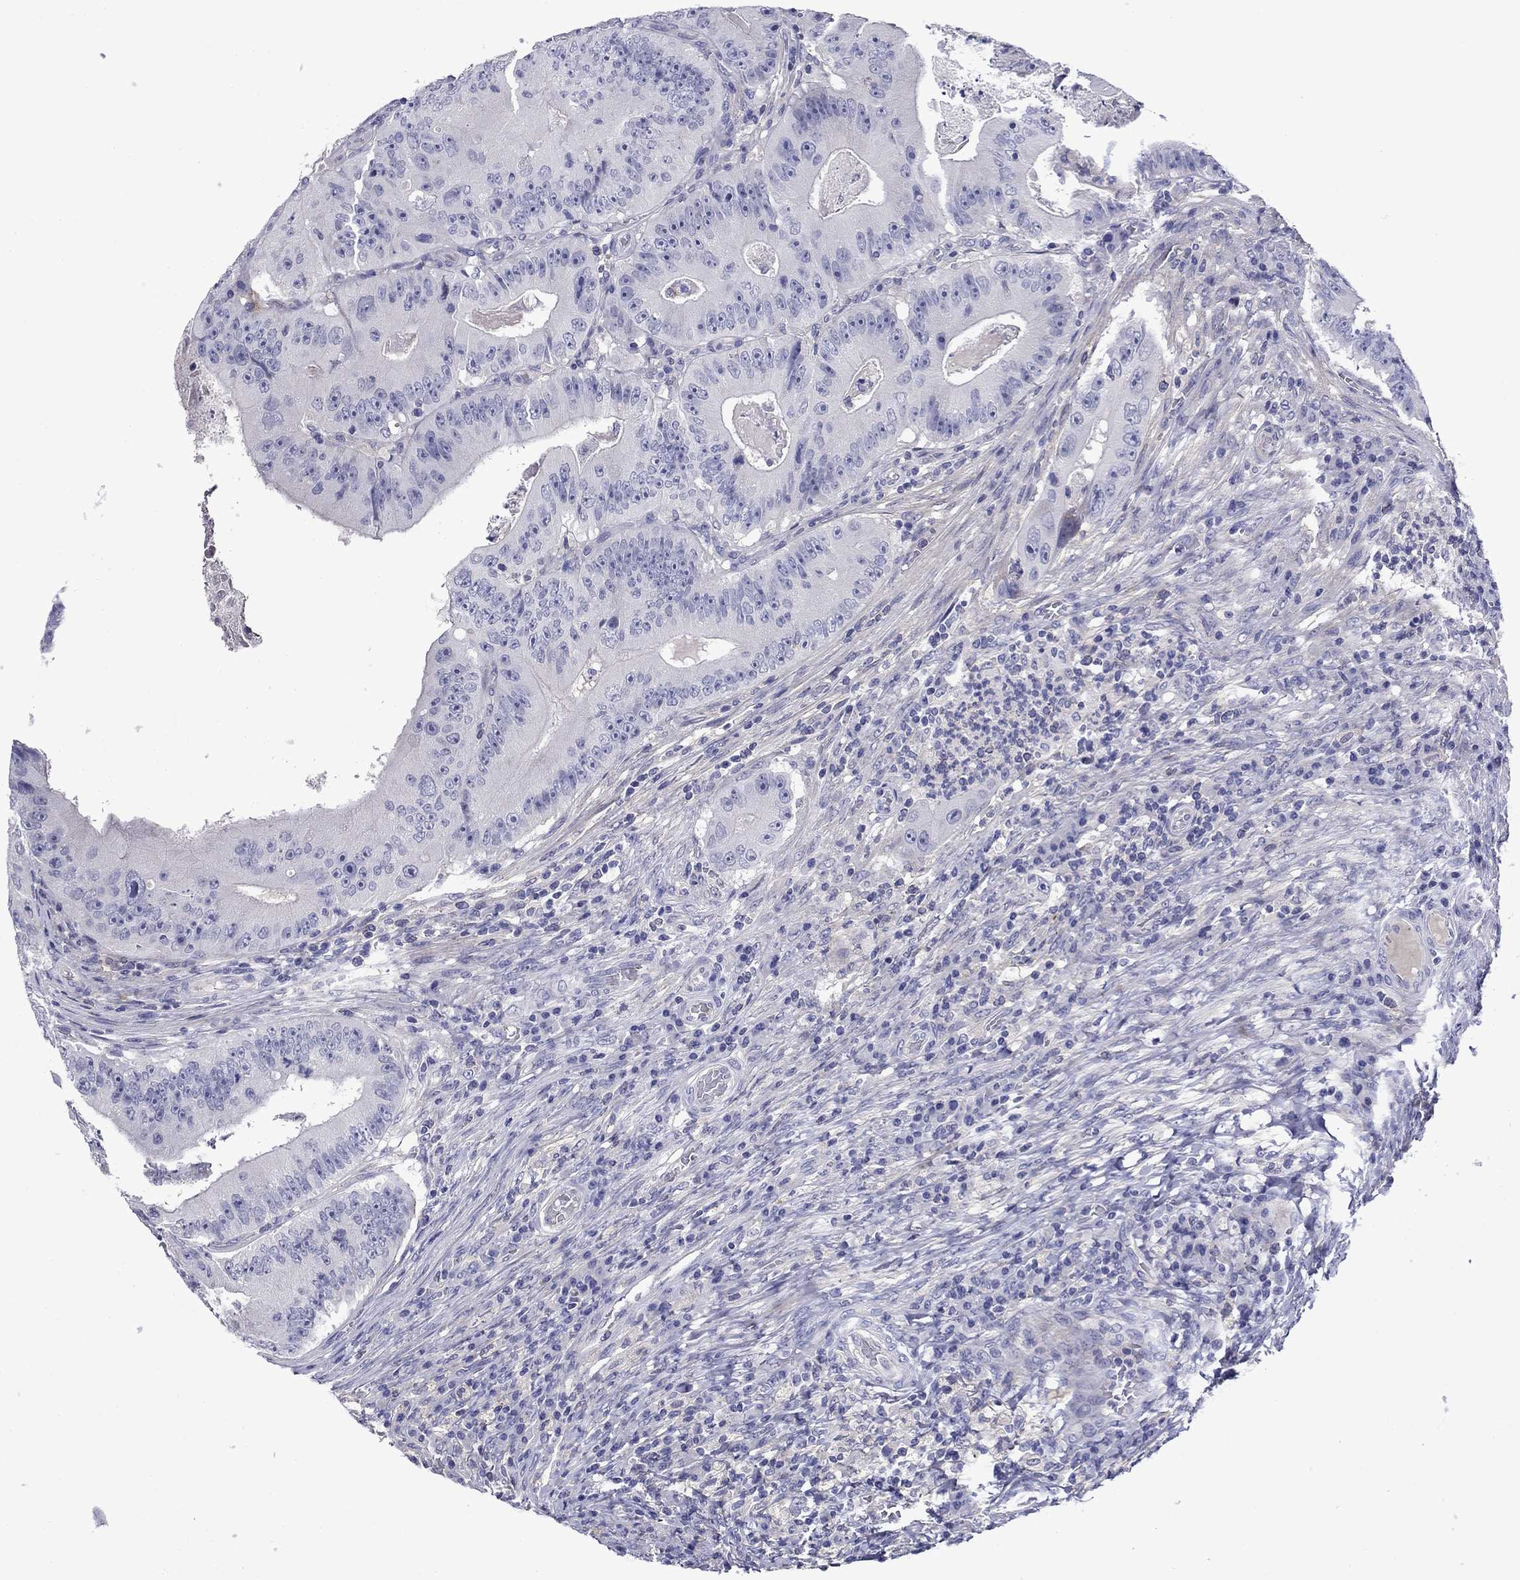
{"staining": {"intensity": "negative", "quantity": "none", "location": "none"}, "tissue": "colorectal cancer", "cell_type": "Tumor cells", "image_type": "cancer", "snomed": [{"axis": "morphology", "description": "Adenocarcinoma, NOS"}, {"axis": "topography", "description": "Colon"}], "caption": "Tumor cells are negative for protein expression in human colorectal cancer (adenocarcinoma).", "gene": "CNDP1", "patient": {"sex": "female", "age": 86}}